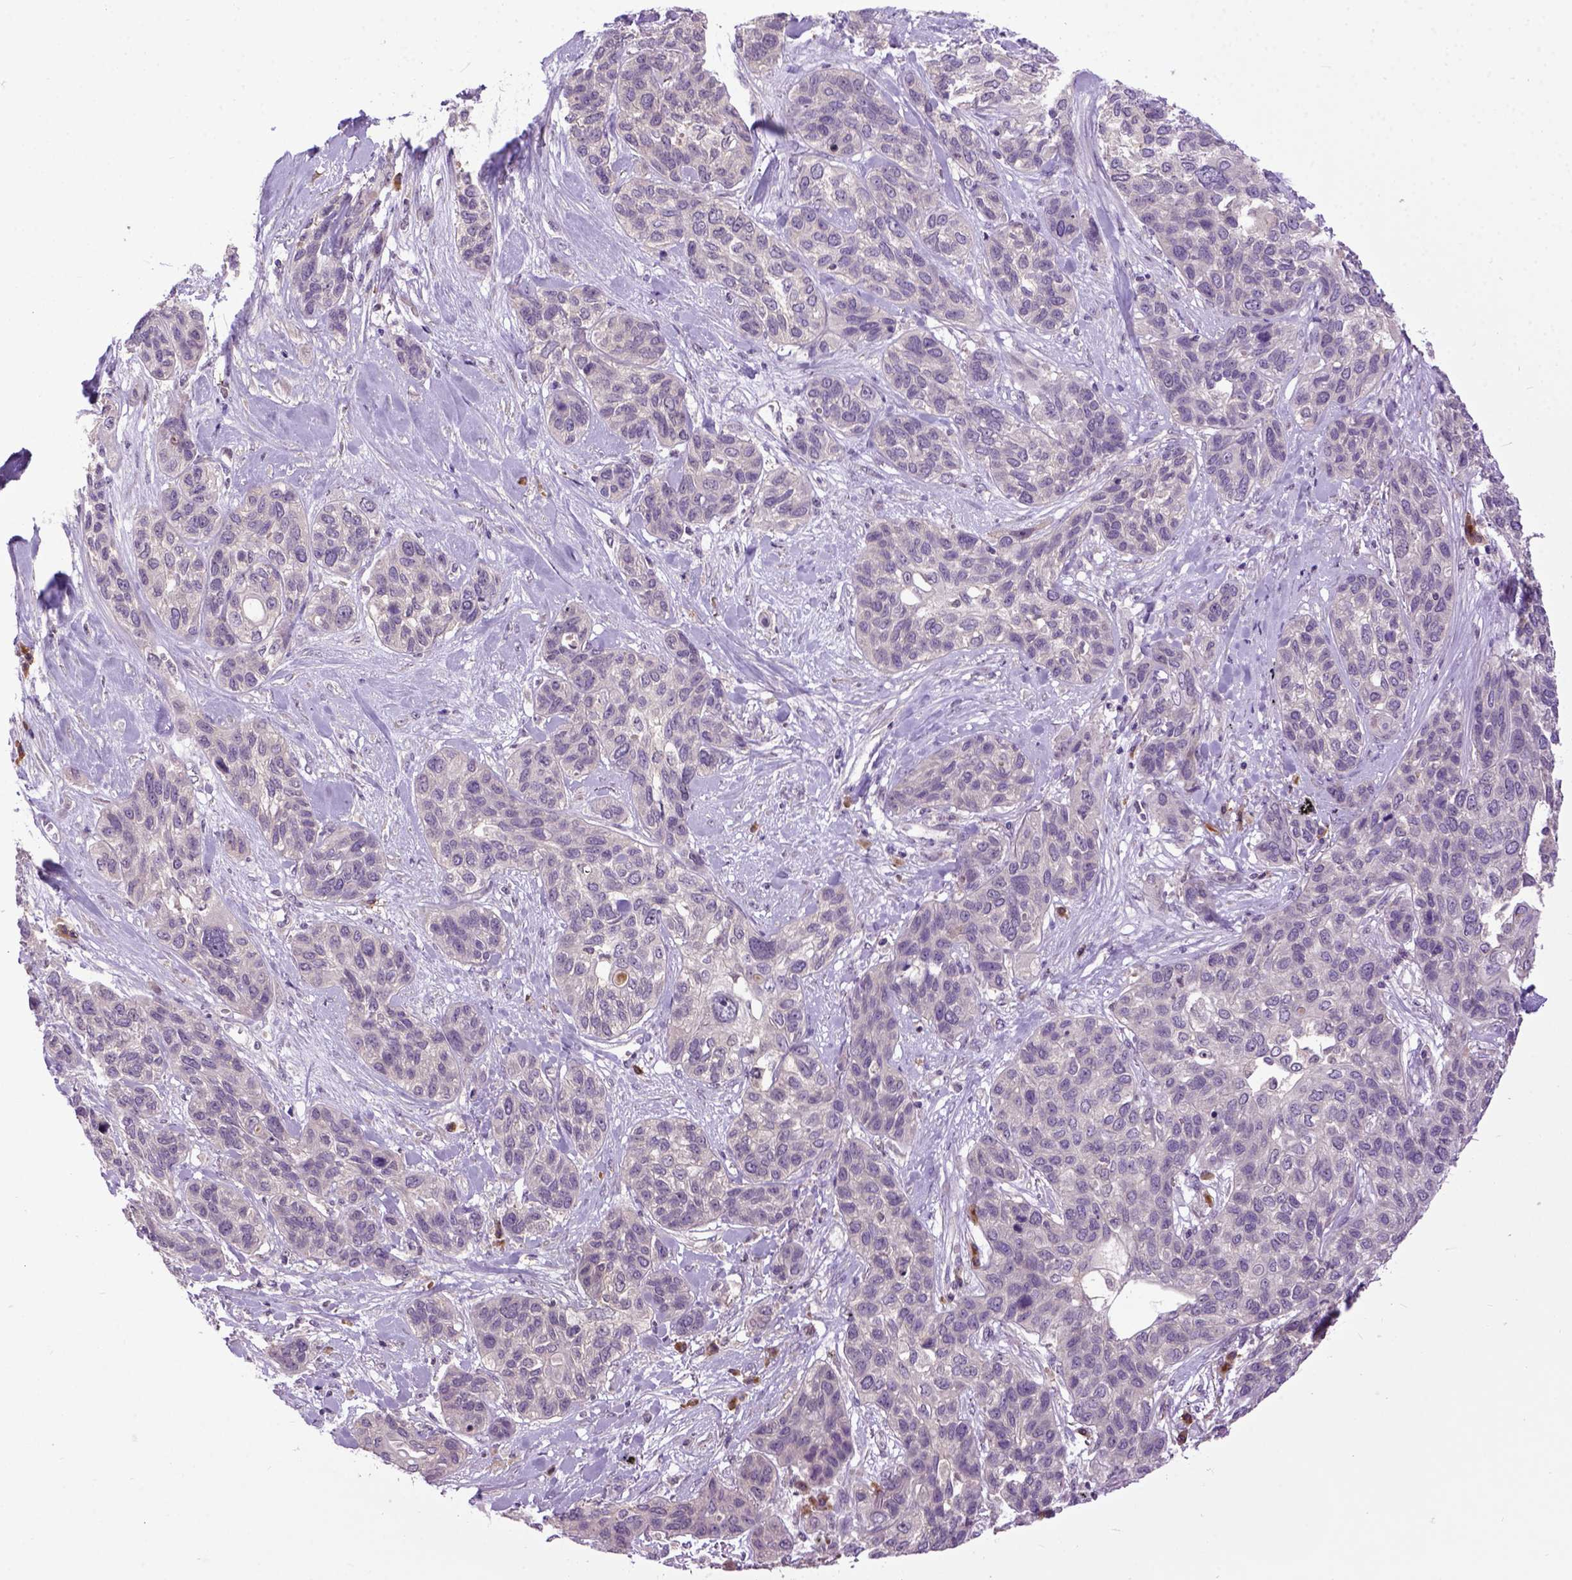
{"staining": {"intensity": "negative", "quantity": "none", "location": "none"}, "tissue": "lung cancer", "cell_type": "Tumor cells", "image_type": "cancer", "snomed": [{"axis": "morphology", "description": "Squamous cell carcinoma, NOS"}, {"axis": "topography", "description": "Lung"}], "caption": "This is a histopathology image of immunohistochemistry (IHC) staining of squamous cell carcinoma (lung), which shows no staining in tumor cells.", "gene": "CPNE1", "patient": {"sex": "female", "age": 70}}